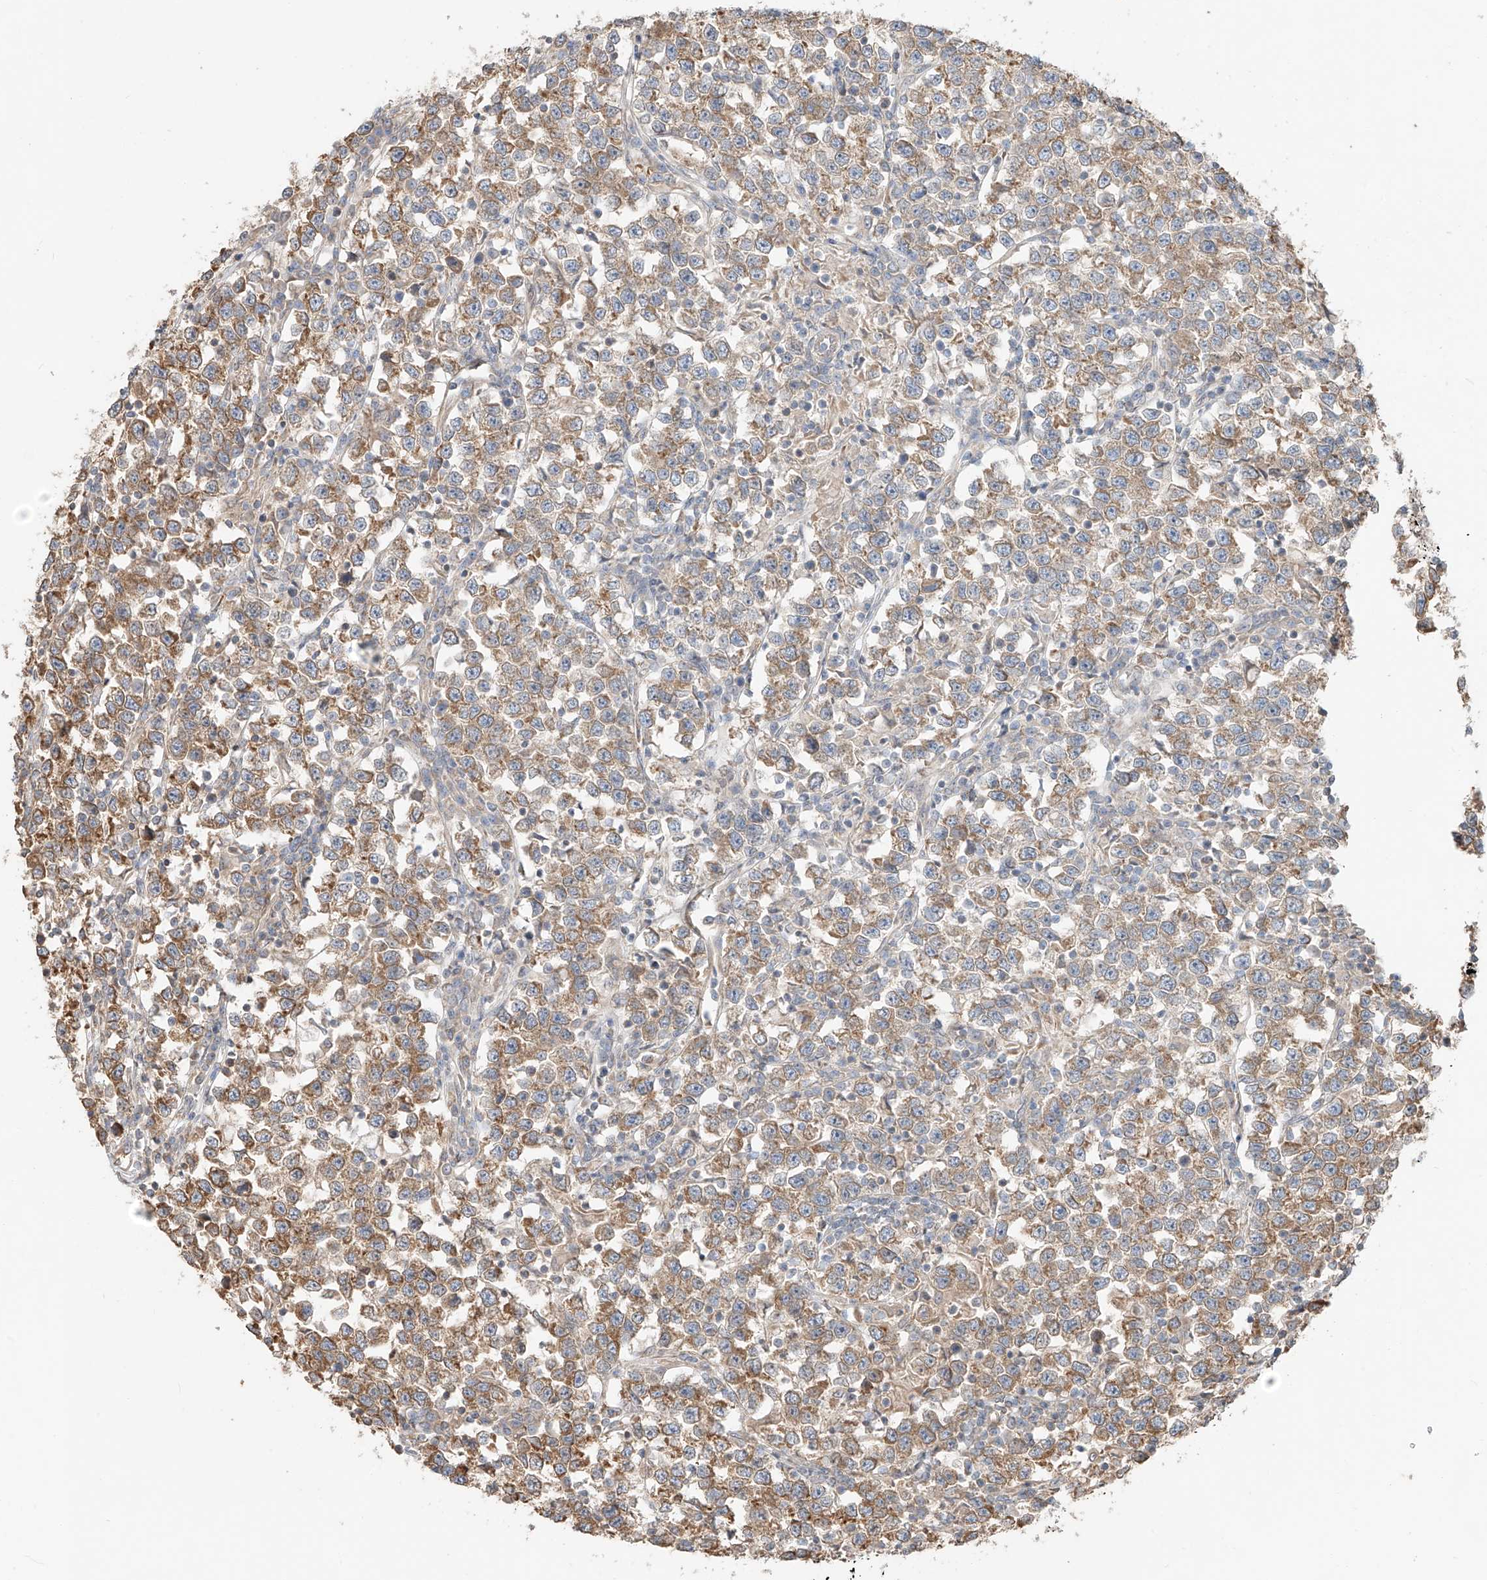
{"staining": {"intensity": "moderate", "quantity": ">75%", "location": "cytoplasmic/membranous"}, "tissue": "testis cancer", "cell_type": "Tumor cells", "image_type": "cancer", "snomed": [{"axis": "morphology", "description": "Normal tissue, NOS"}, {"axis": "morphology", "description": "Seminoma, NOS"}, {"axis": "topography", "description": "Testis"}], "caption": "A brown stain labels moderate cytoplasmic/membranous positivity of a protein in testis cancer (seminoma) tumor cells.", "gene": "CEP162", "patient": {"sex": "male", "age": 43}}